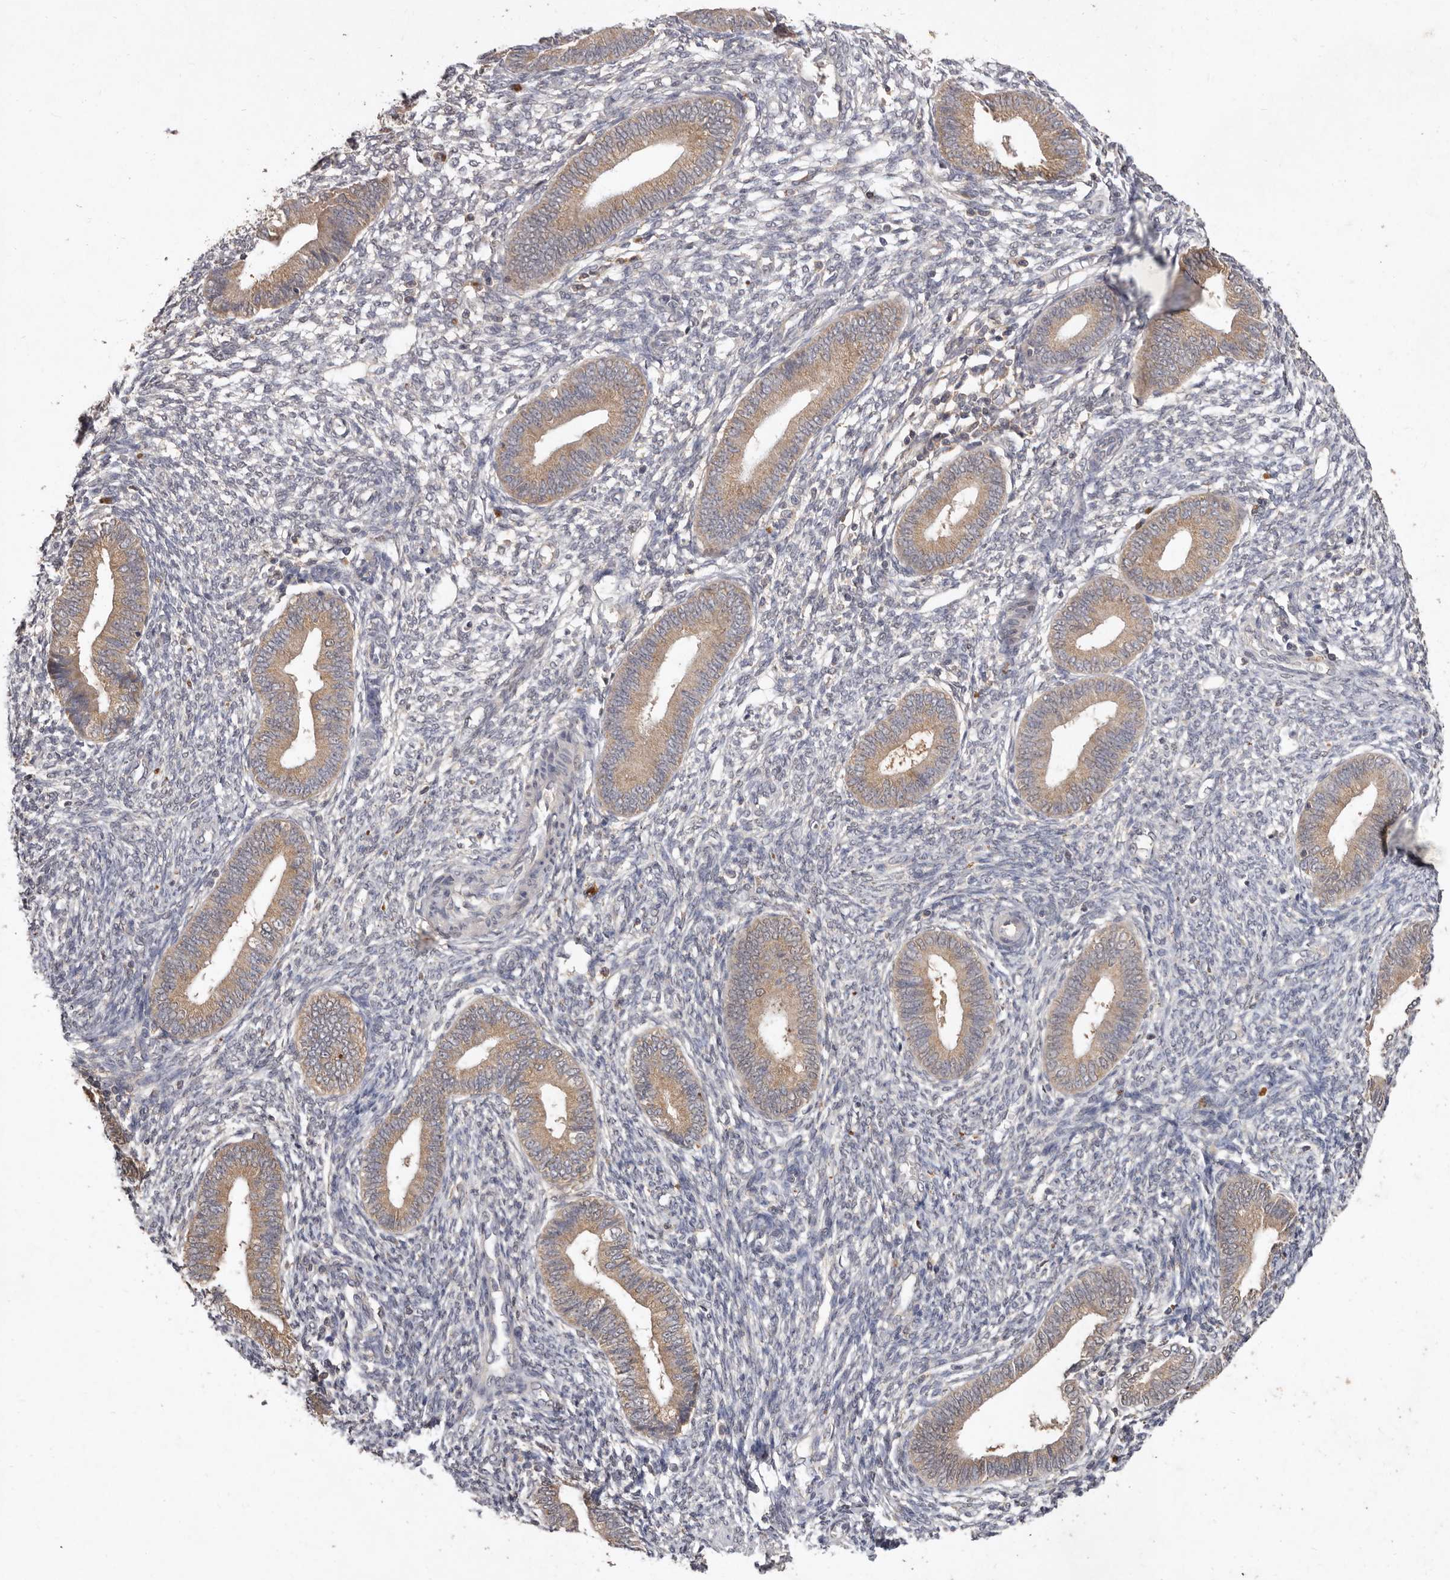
{"staining": {"intensity": "negative", "quantity": "none", "location": "none"}, "tissue": "endometrium", "cell_type": "Cells in endometrial stroma", "image_type": "normal", "snomed": [{"axis": "morphology", "description": "Normal tissue, NOS"}, {"axis": "topography", "description": "Endometrium"}], "caption": "Endometrium was stained to show a protein in brown. There is no significant staining in cells in endometrial stroma. (DAB immunohistochemistry (IHC) visualized using brightfield microscopy, high magnification).", "gene": "EDEM1", "patient": {"sex": "female", "age": 46}}